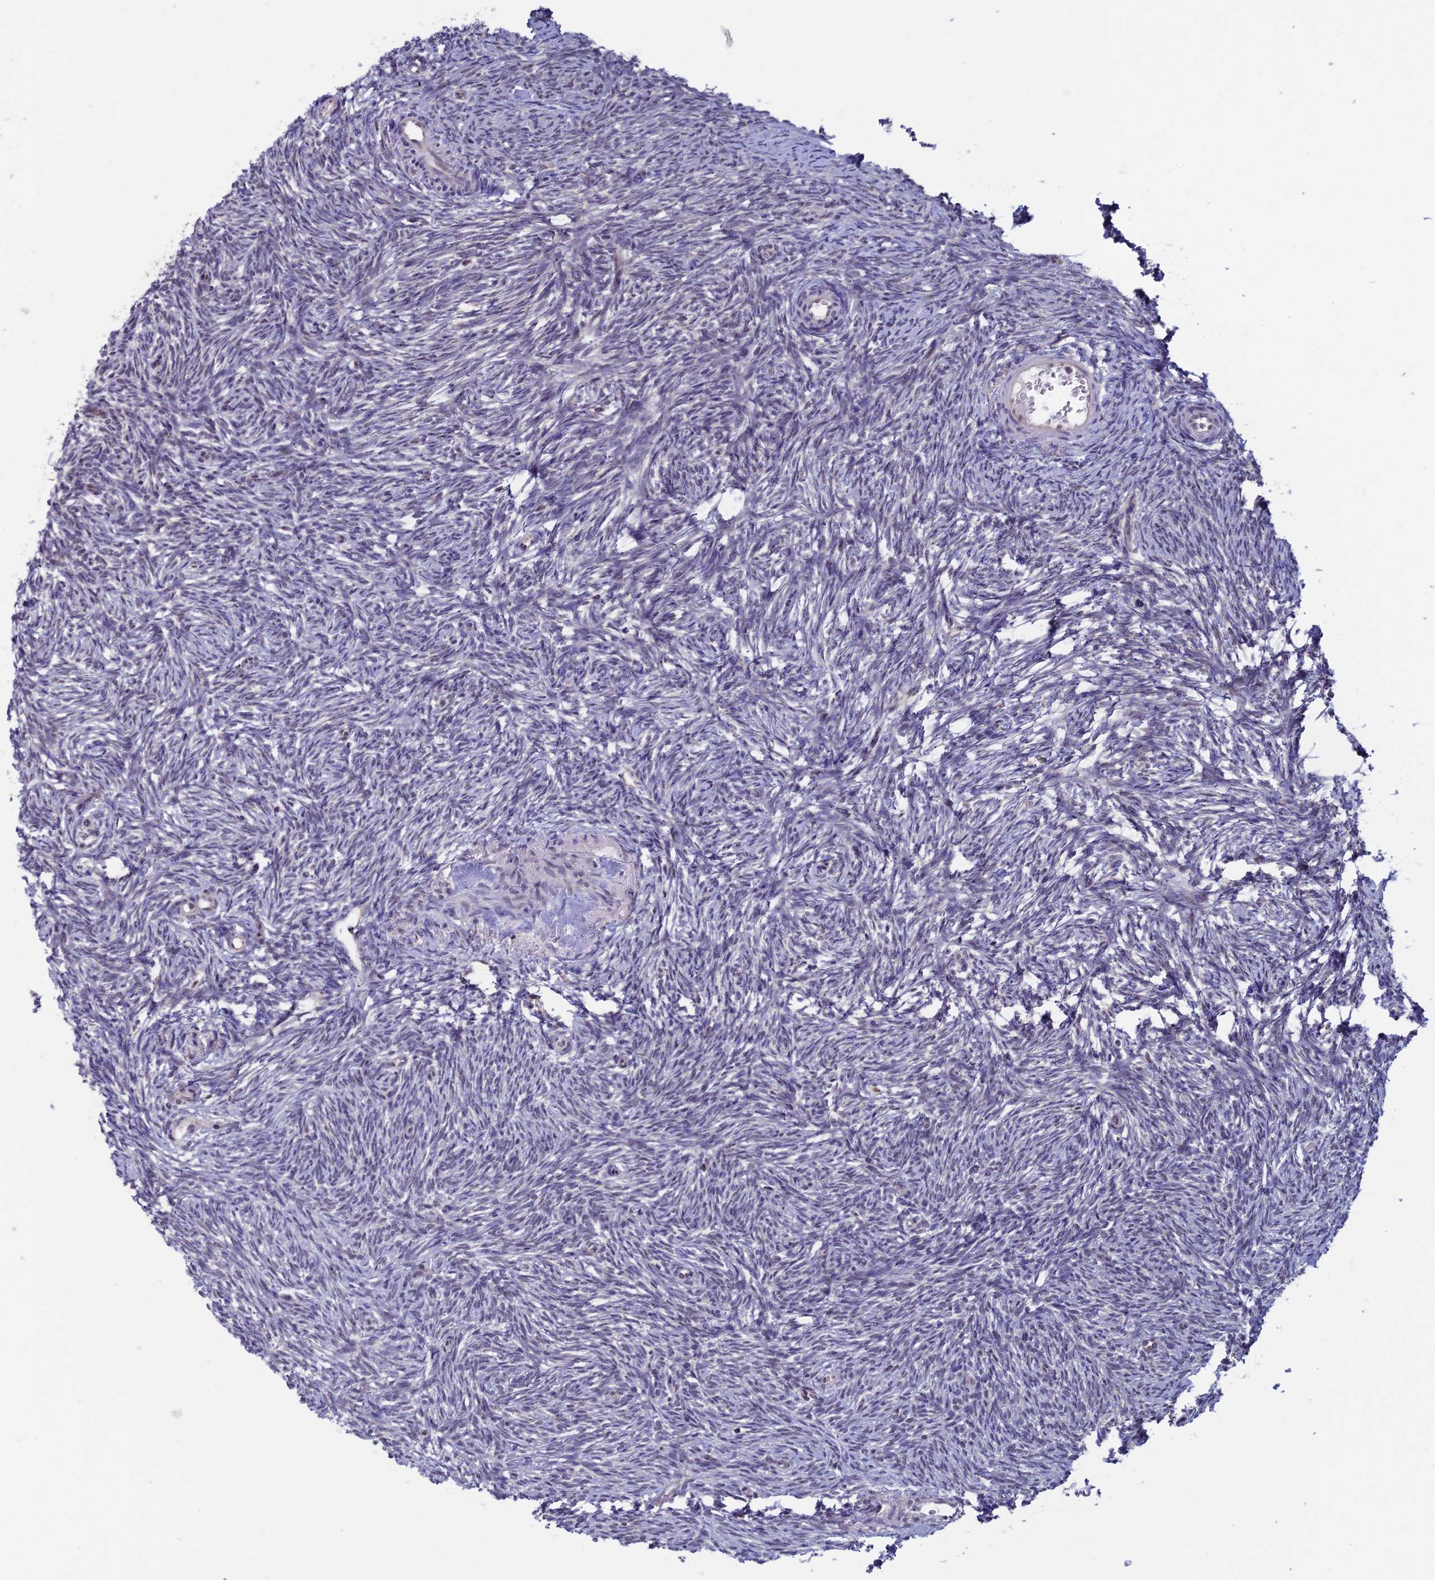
{"staining": {"intensity": "negative", "quantity": "none", "location": "none"}, "tissue": "ovary", "cell_type": "Ovarian stroma cells", "image_type": "normal", "snomed": [{"axis": "morphology", "description": "Normal tissue, NOS"}, {"axis": "topography", "description": "Ovary"}], "caption": "Immunohistochemical staining of unremarkable human ovary demonstrates no significant staining in ovarian stroma cells.", "gene": "SPIRE1", "patient": {"sex": "female", "age": 51}}